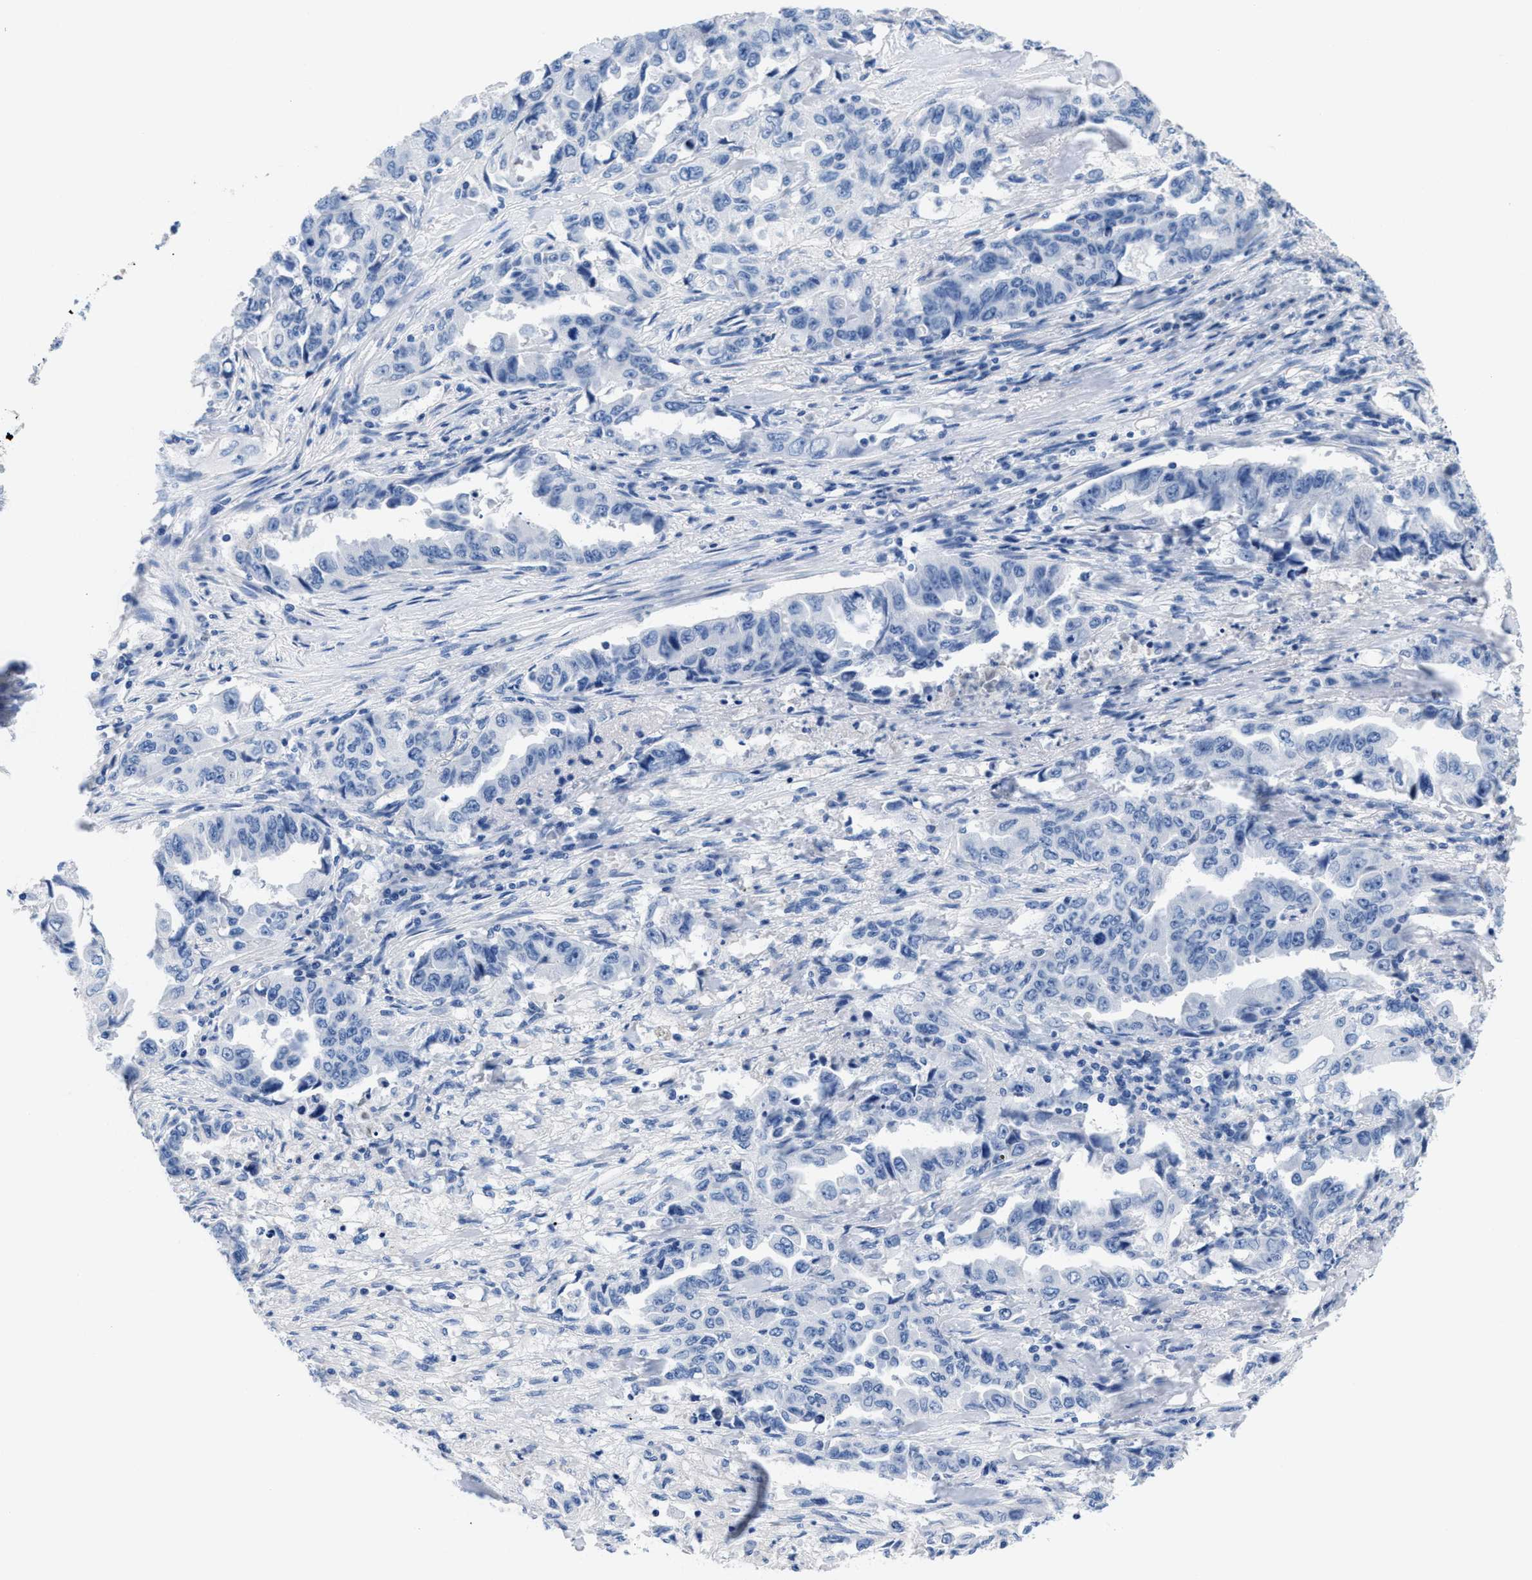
{"staining": {"intensity": "negative", "quantity": "none", "location": "none"}, "tissue": "lung cancer", "cell_type": "Tumor cells", "image_type": "cancer", "snomed": [{"axis": "morphology", "description": "Adenocarcinoma, NOS"}, {"axis": "topography", "description": "Lung"}], "caption": "There is no significant positivity in tumor cells of lung cancer (adenocarcinoma).", "gene": "SLFN13", "patient": {"sex": "female", "age": 51}}